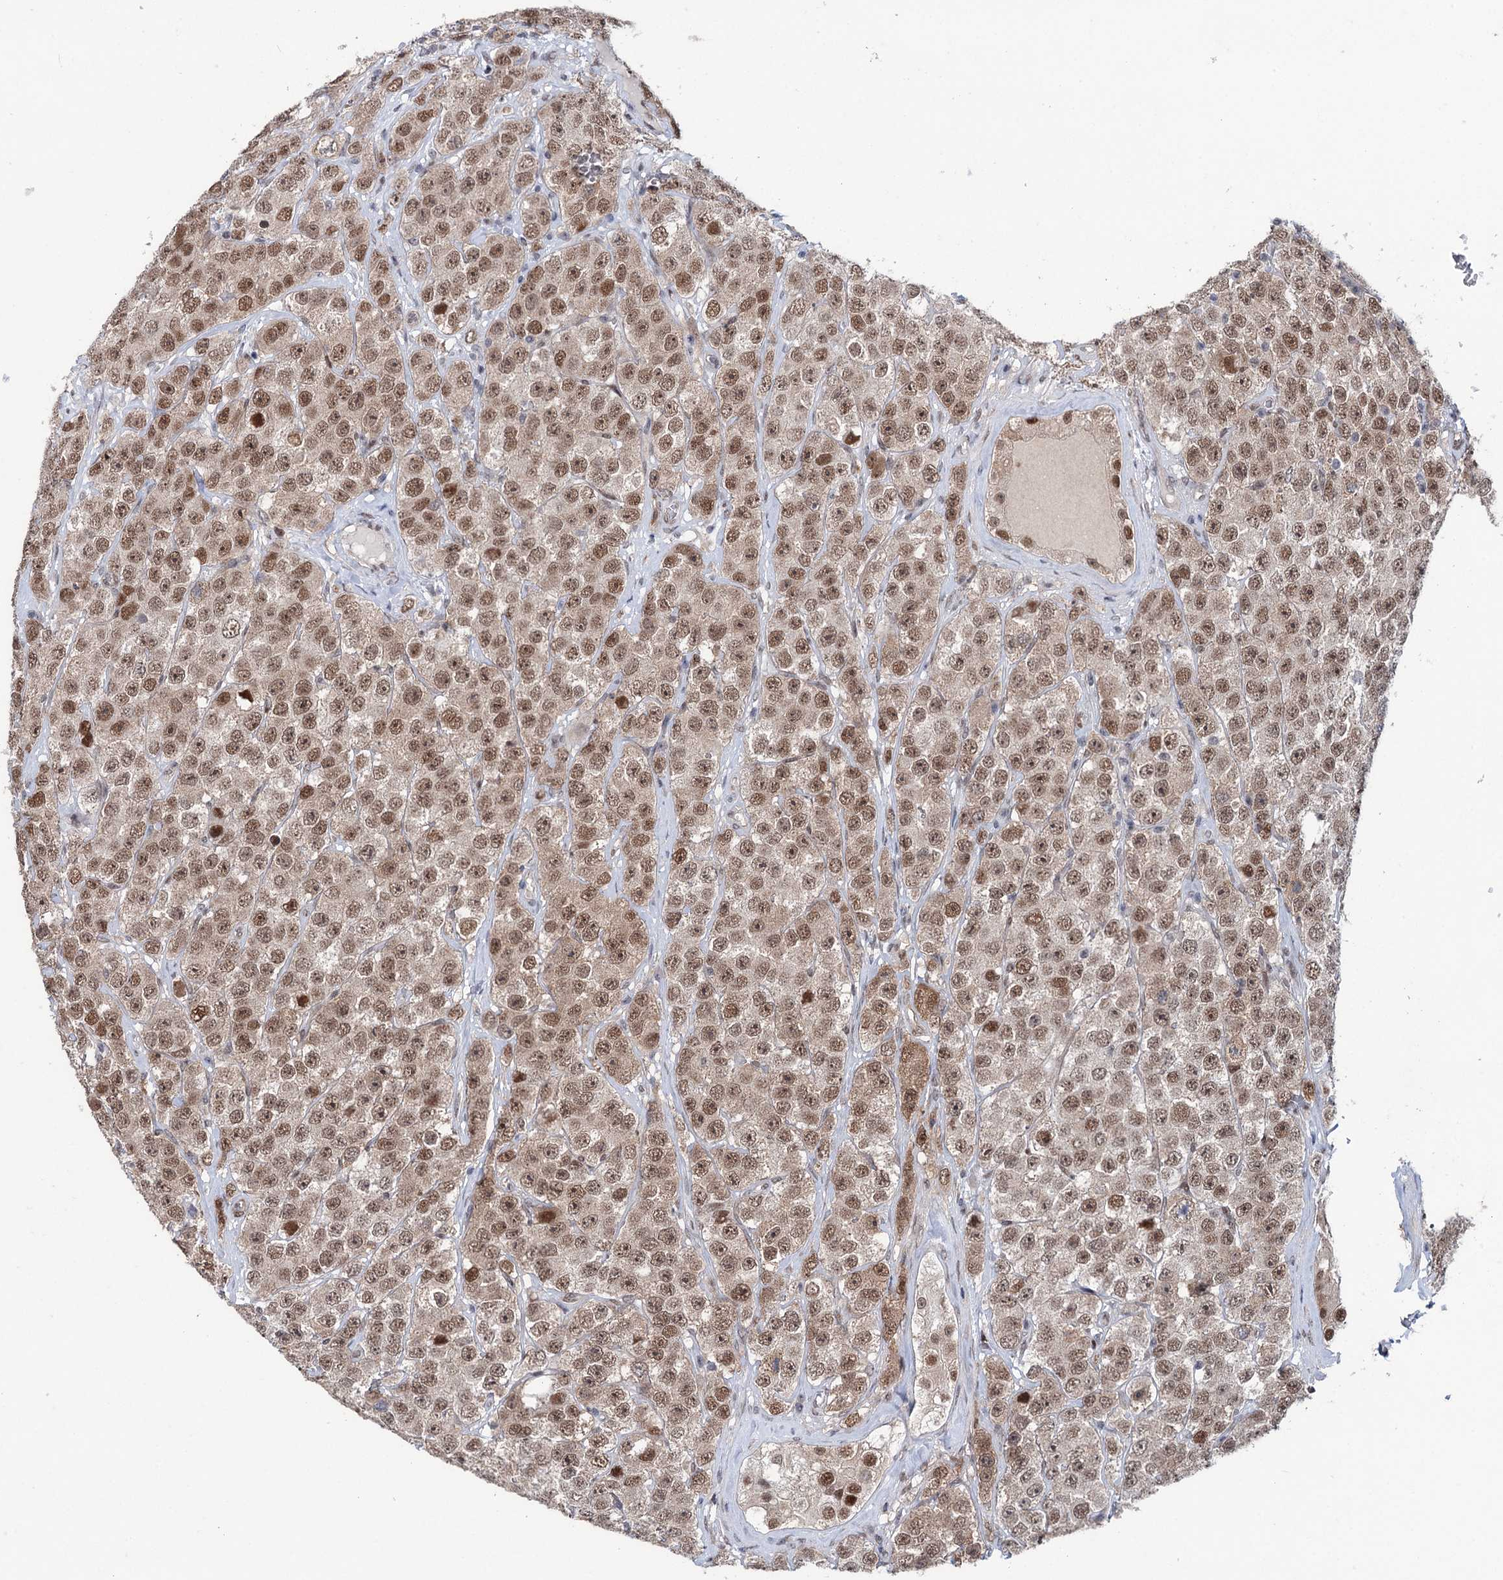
{"staining": {"intensity": "moderate", "quantity": ">75%", "location": "nuclear"}, "tissue": "testis cancer", "cell_type": "Tumor cells", "image_type": "cancer", "snomed": [{"axis": "morphology", "description": "Seminoma, NOS"}, {"axis": "topography", "description": "Testis"}], "caption": "The micrograph reveals immunohistochemical staining of seminoma (testis). There is moderate nuclear staining is seen in about >75% of tumor cells.", "gene": "FAM53A", "patient": {"sex": "male", "age": 28}}